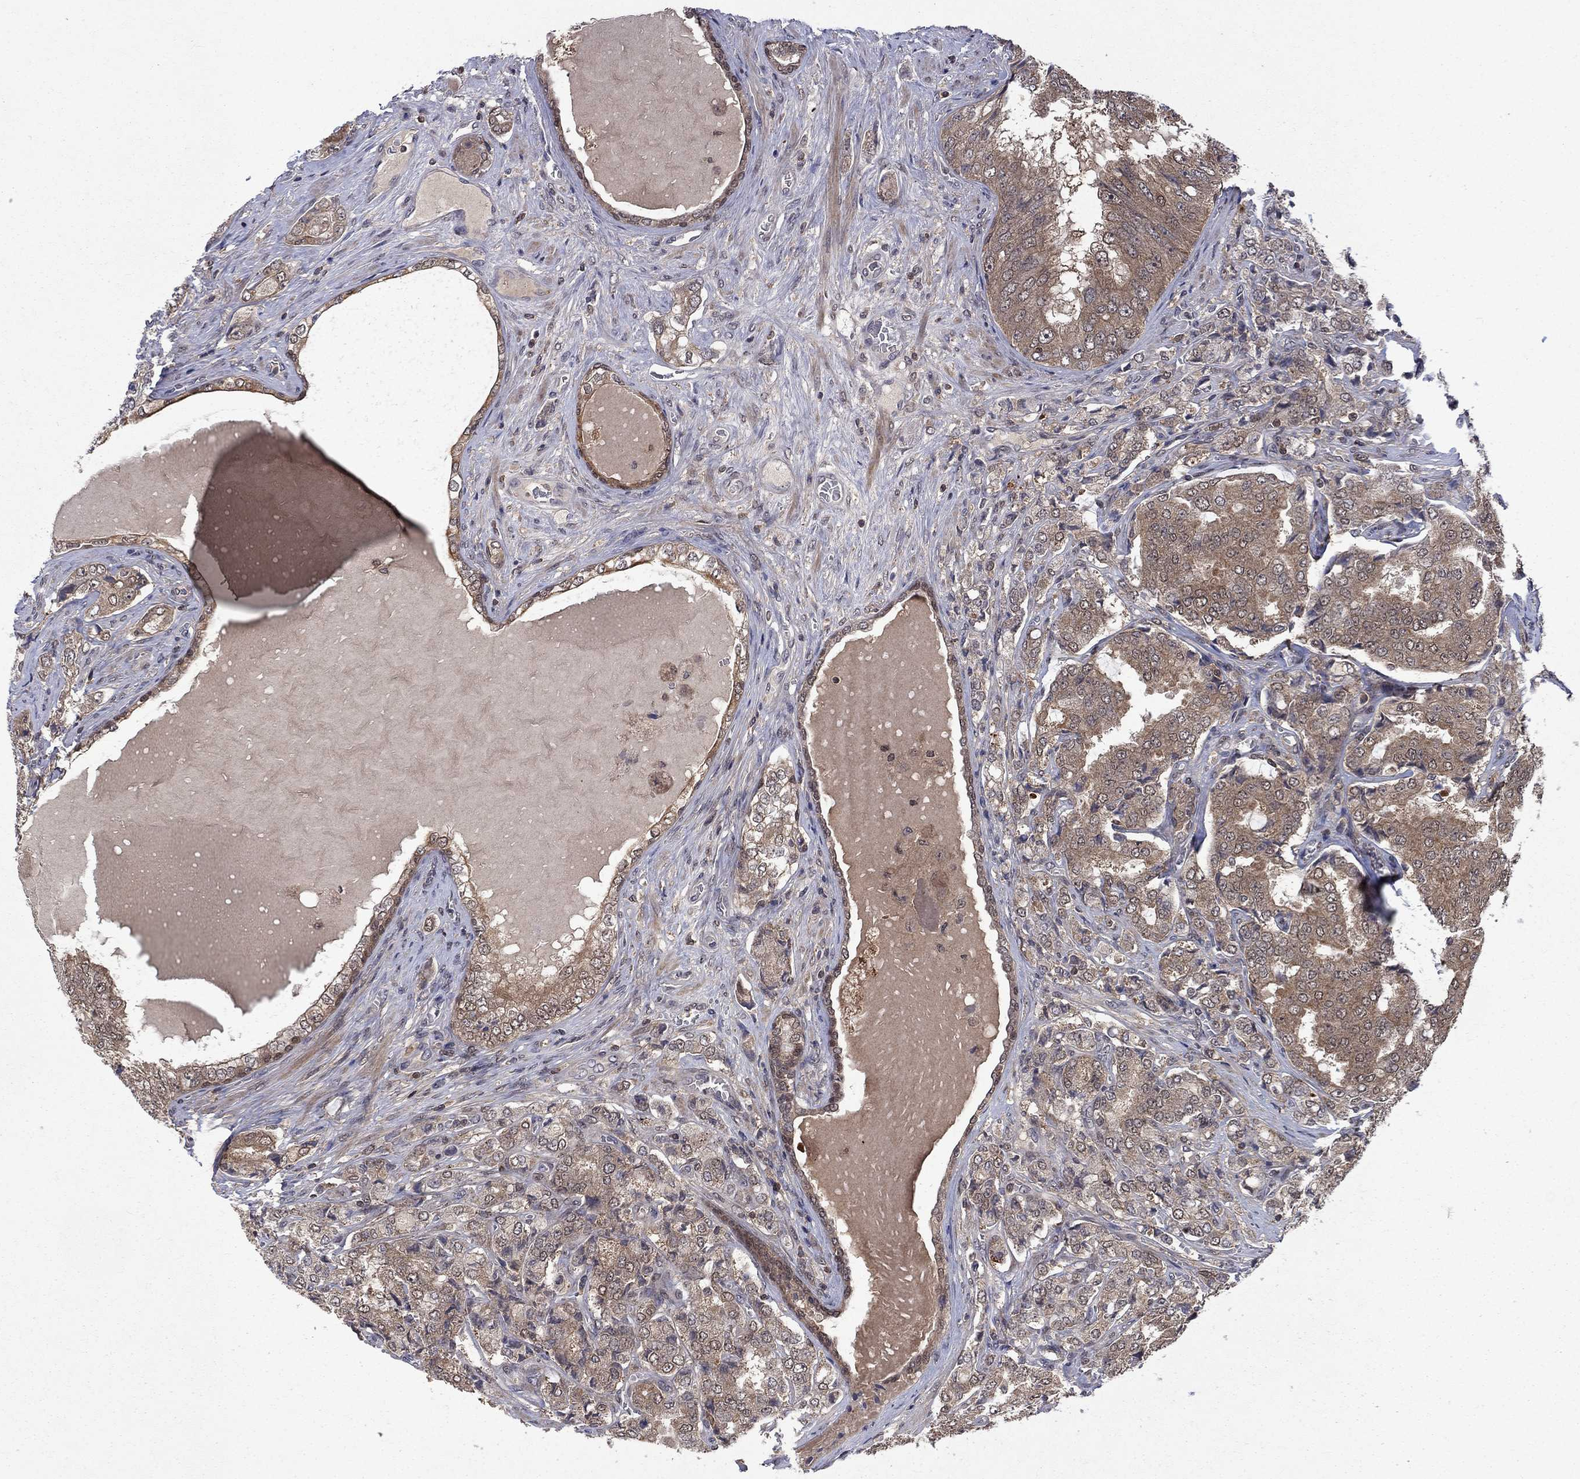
{"staining": {"intensity": "moderate", "quantity": ">75%", "location": "cytoplasmic/membranous"}, "tissue": "prostate cancer", "cell_type": "Tumor cells", "image_type": "cancer", "snomed": [{"axis": "morphology", "description": "Adenocarcinoma, NOS"}, {"axis": "topography", "description": "Prostate"}], "caption": "Human adenocarcinoma (prostate) stained with a protein marker exhibits moderate staining in tumor cells.", "gene": "IAH1", "patient": {"sex": "male", "age": 65}}